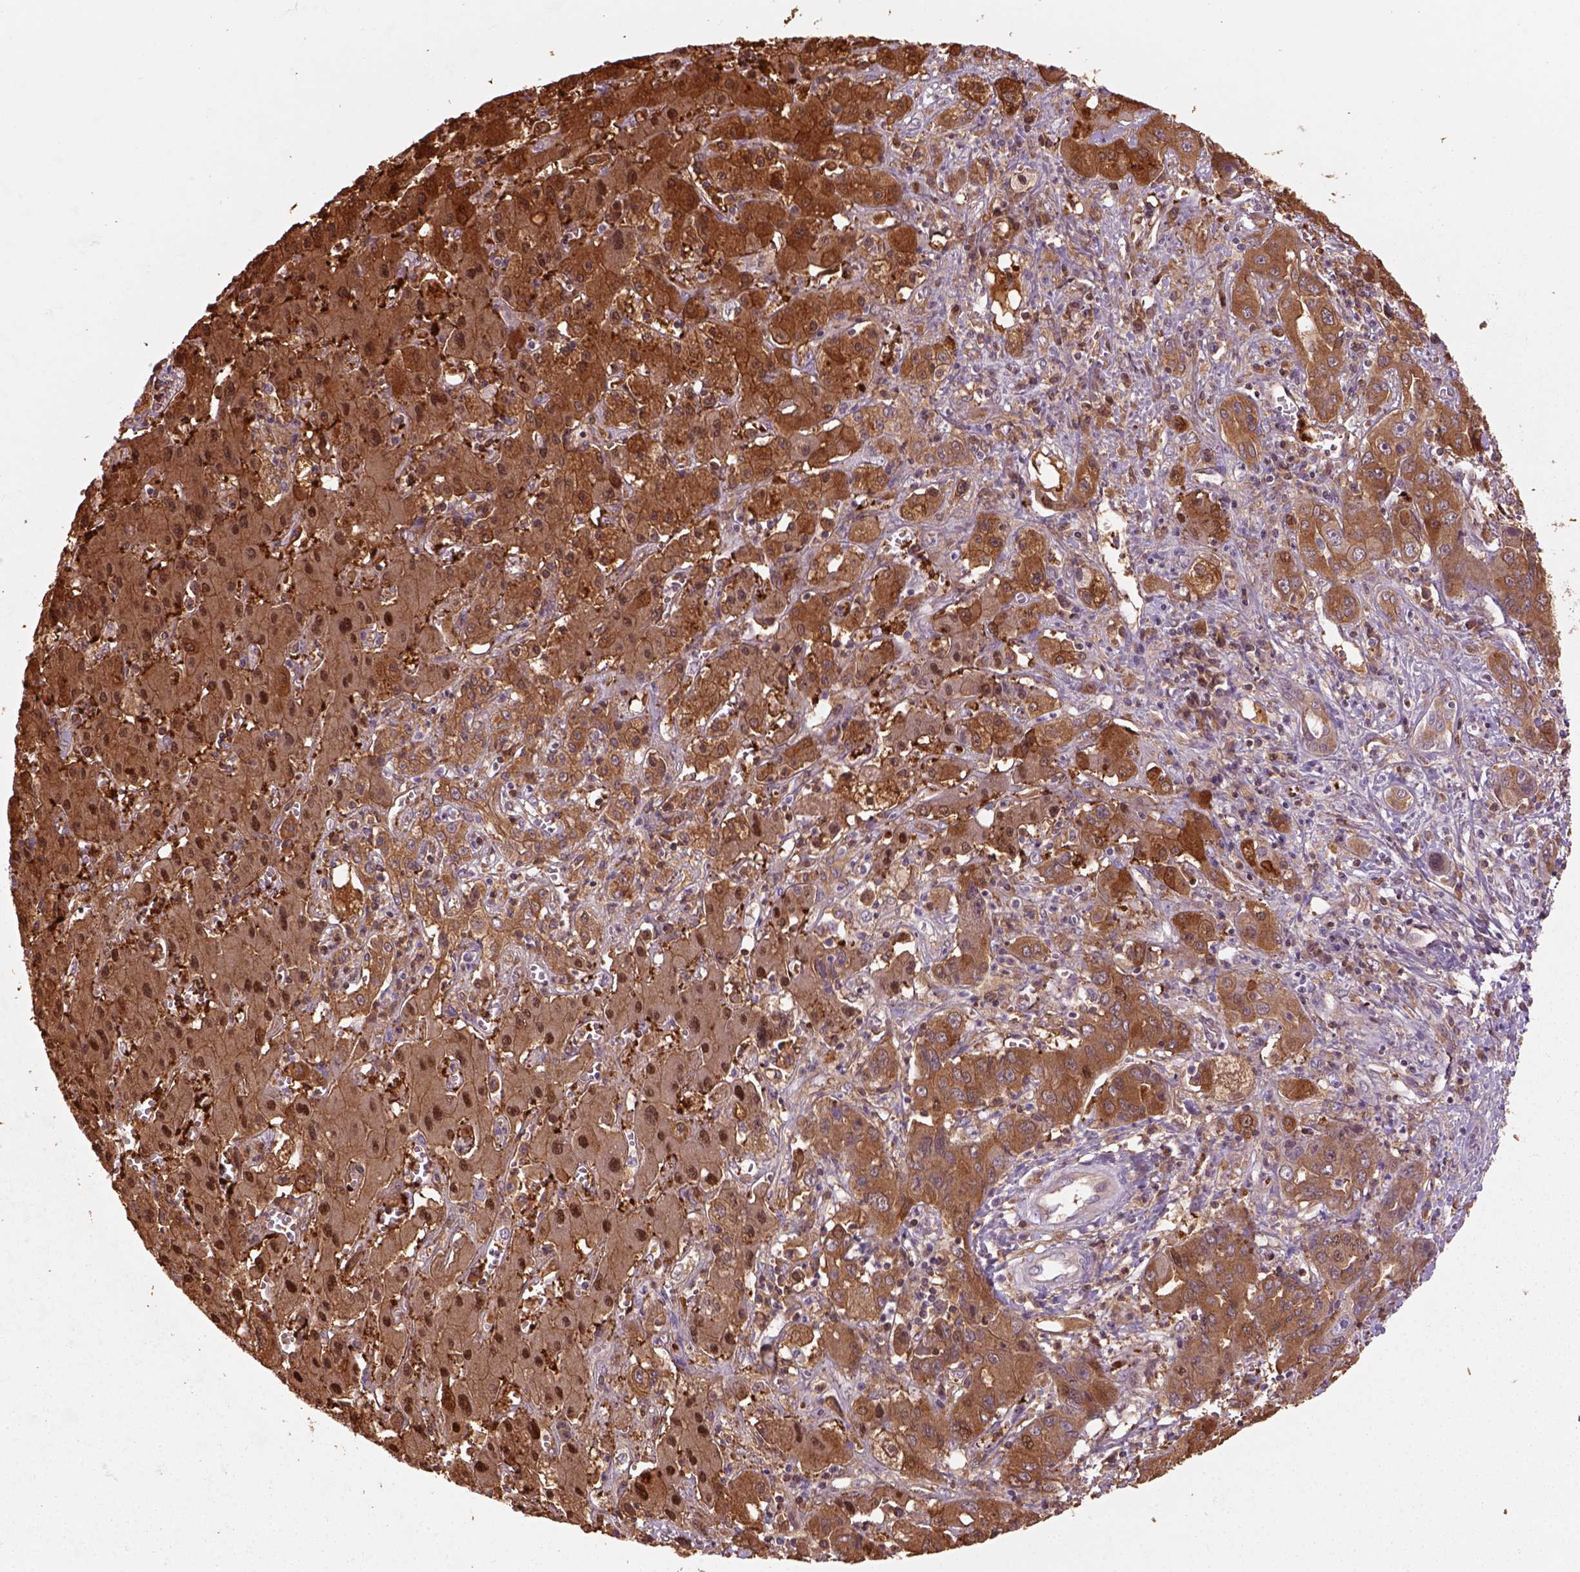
{"staining": {"intensity": "moderate", "quantity": ">75%", "location": "cytoplasmic/membranous,nuclear"}, "tissue": "liver cancer", "cell_type": "Tumor cells", "image_type": "cancer", "snomed": [{"axis": "morphology", "description": "Cholangiocarcinoma"}, {"axis": "topography", "description": "Liver"}], "caption": "Liver cholangiocarcinoma was stained to show a protein in brown. There is medium levels of moderate cytoplasmic/membranous and nuclear positivity in approximately >75% of tumor cells.", "gene": "GOT1", "patient": {"sex": "male", "age": 67}}